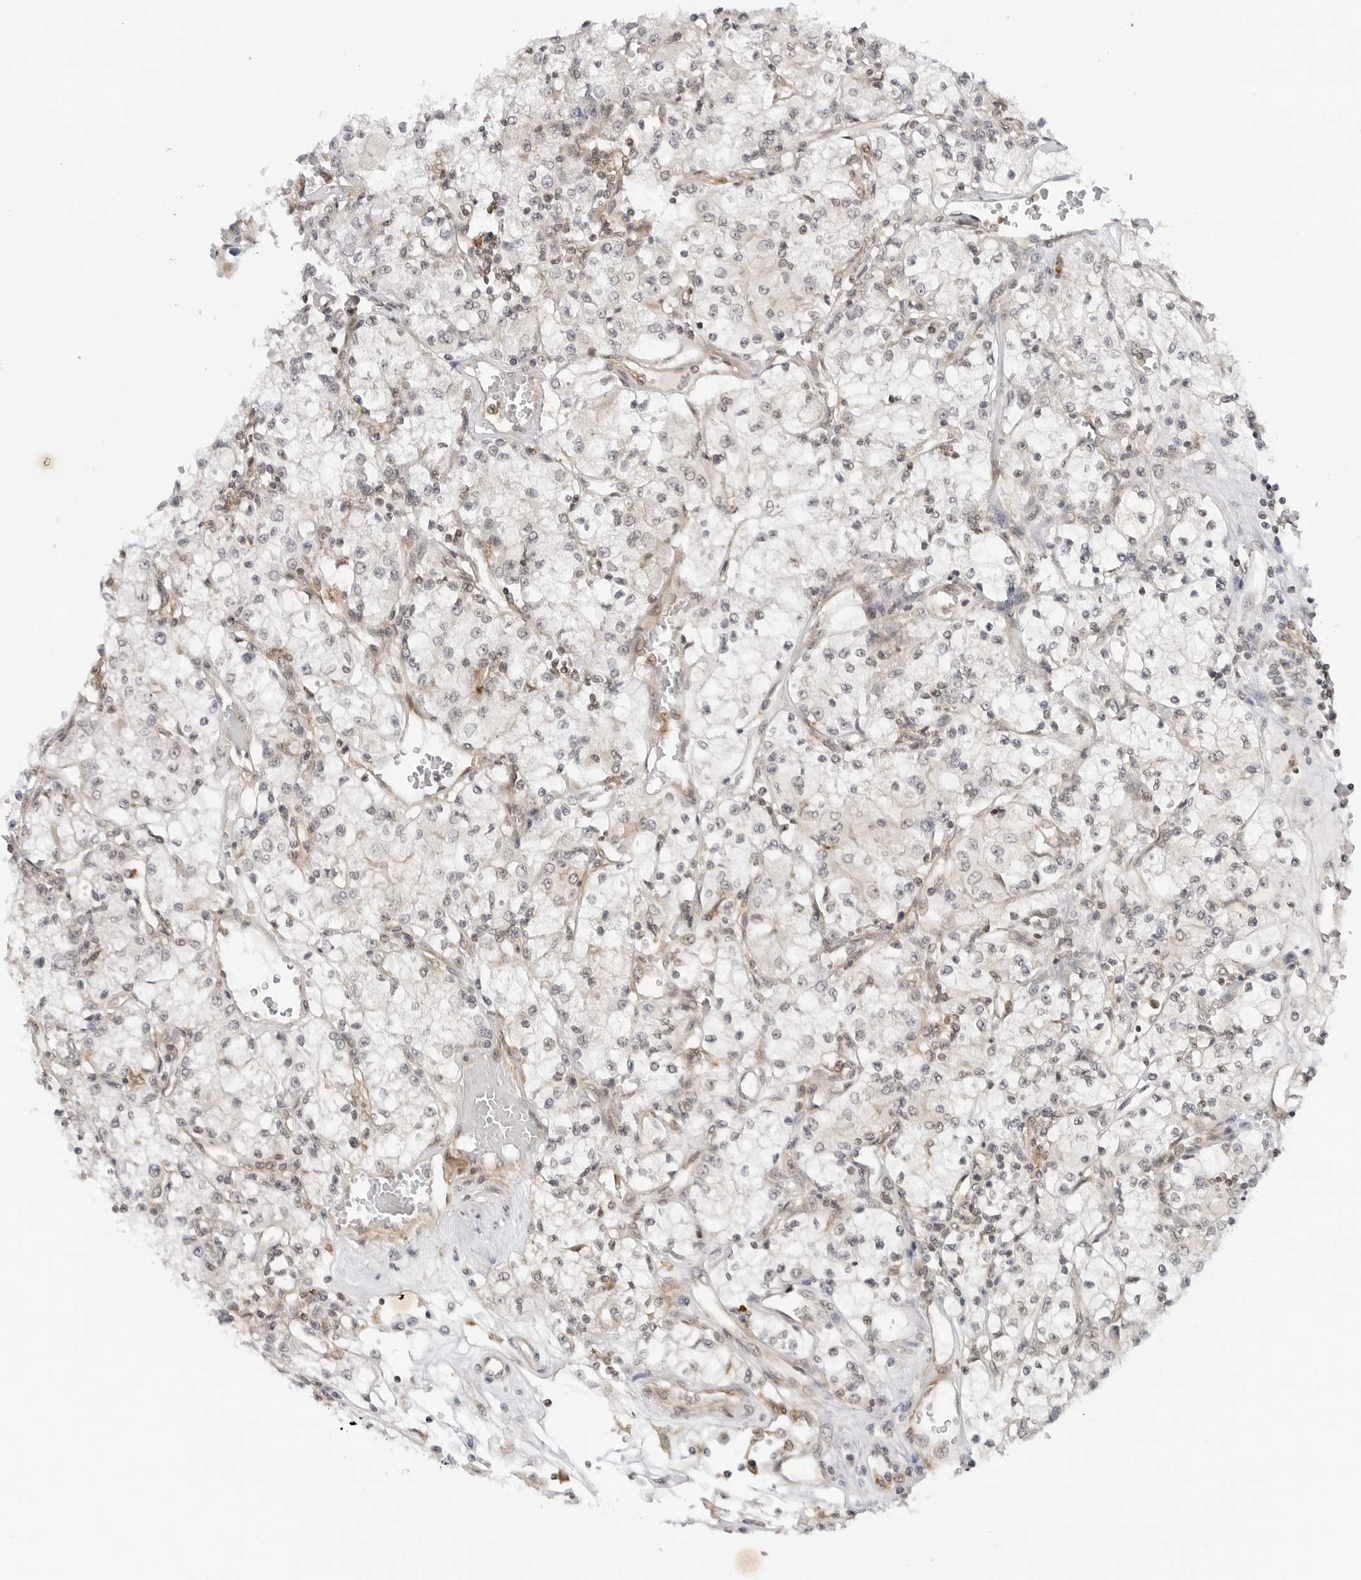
{"staining": {"intensity": "negative", "quantity": "none", "location": "none"}, "tissue": "renal cancer", "cell_type": "Tumor cells", "image_type": "cancer", "snomed": [{"axis": "morphology", "description": "Adenocarcinoma, NOS"}, {"axis": "topography", "description": "Kidney"}], "caption": "Immunohistochemical staining of human renal cancer (adenocarcinoma) exhibits no significant staining in tumor cells. (DAB IHC with hematoxylin counter stain).", "gene": "MAP2K5", "patient": {"sex": "female", "age": 59}}